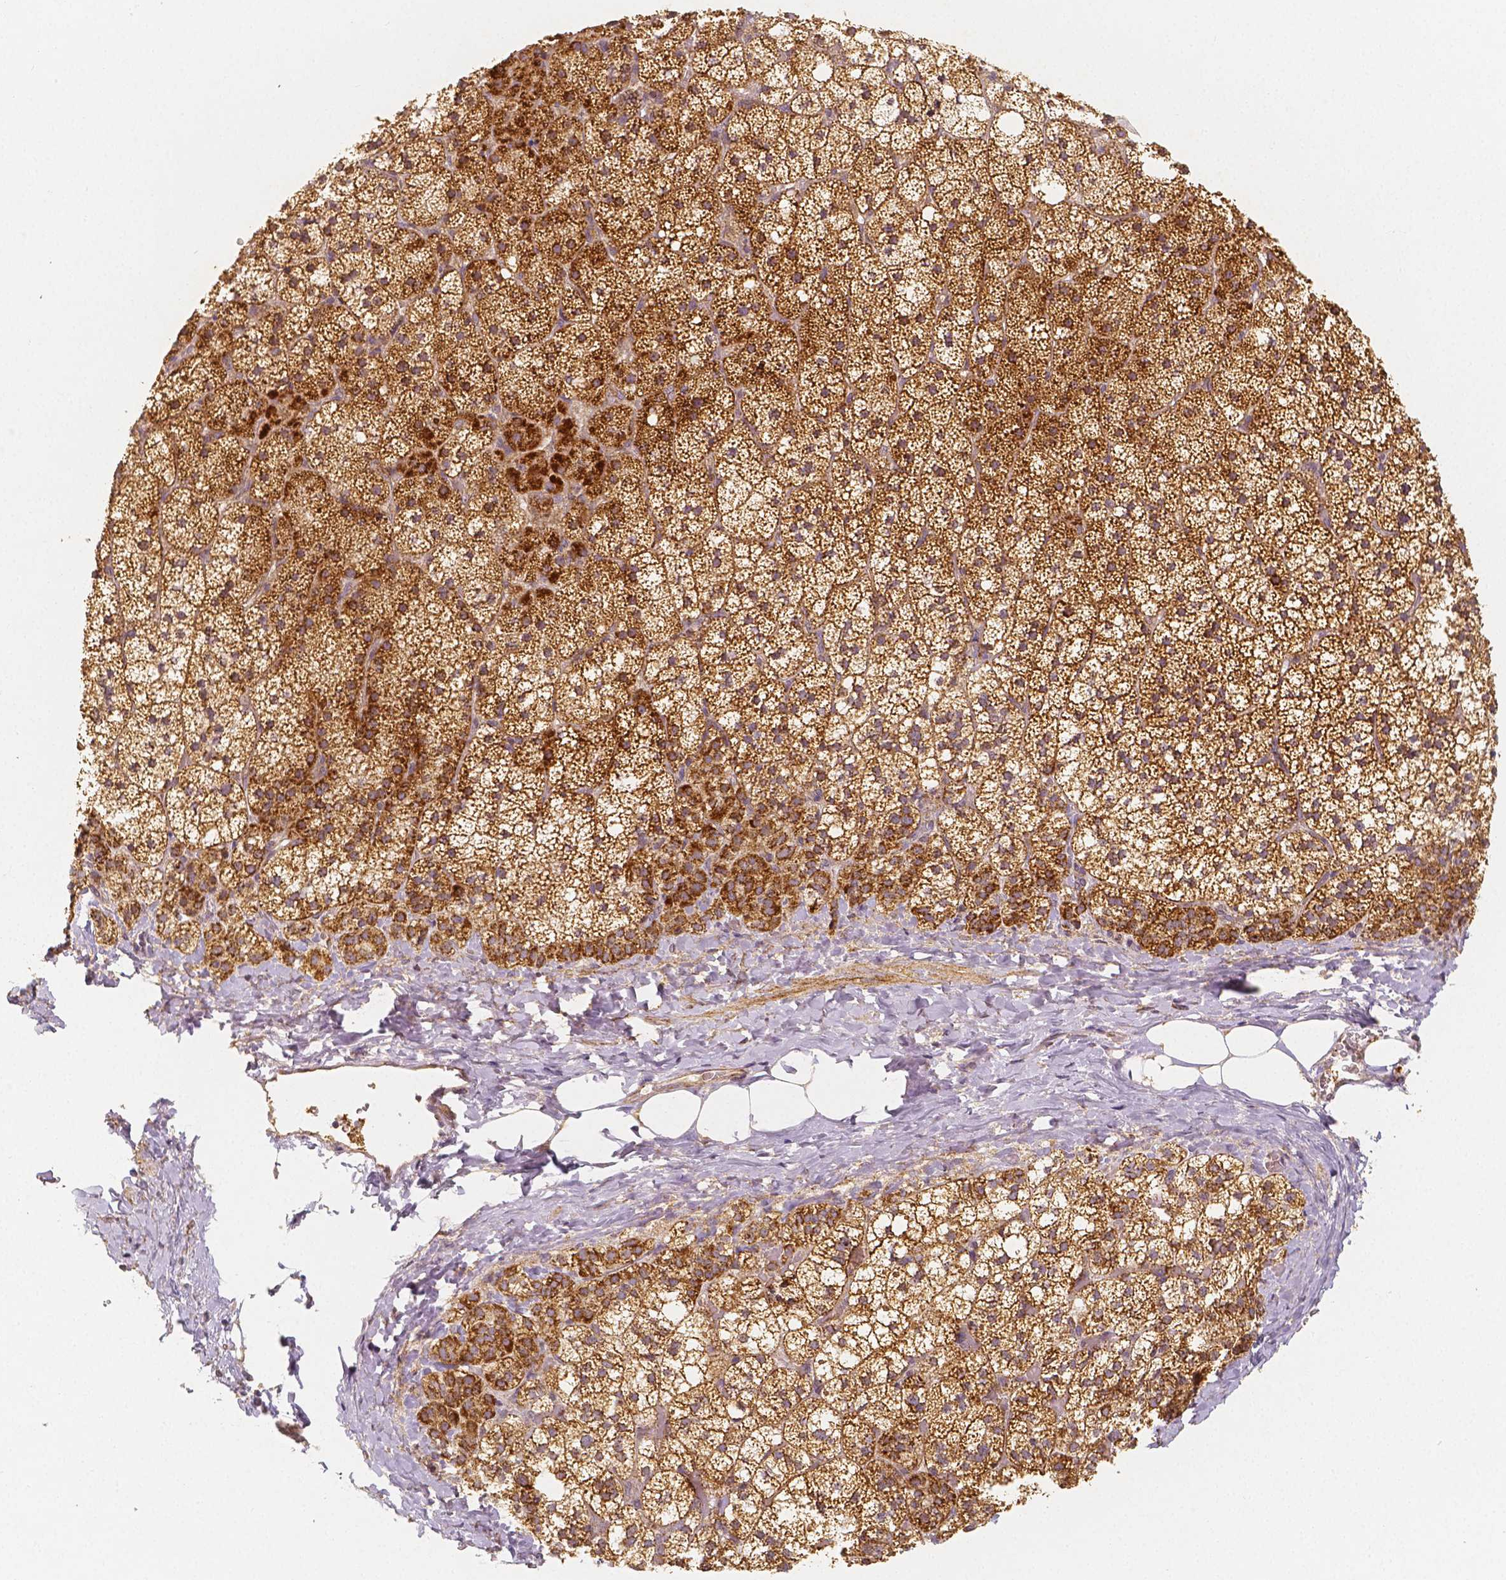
{"staining": {"intensity": "strong", "quantity": "25%-75%", "location": "cytoplasmic/membranous"}, "tissue": "adrenal gland", "cell_type": "Glandular cells", "image_type": "normal", "snomed": [{"axis": "morphology", "description": "Normal tissue, NOS"}, {"axis": "topography", "description": "Adrenal gland"}], "caption": "IHC photomicrograph of normal adrenal gland stained for a protein (brown), which displays high levels of strong cytoplasmic/membranous positivity in about 25%-75% of glandular cells.", "gene": "PGAM5", "patient": {"sex": "male", "age": 53}}